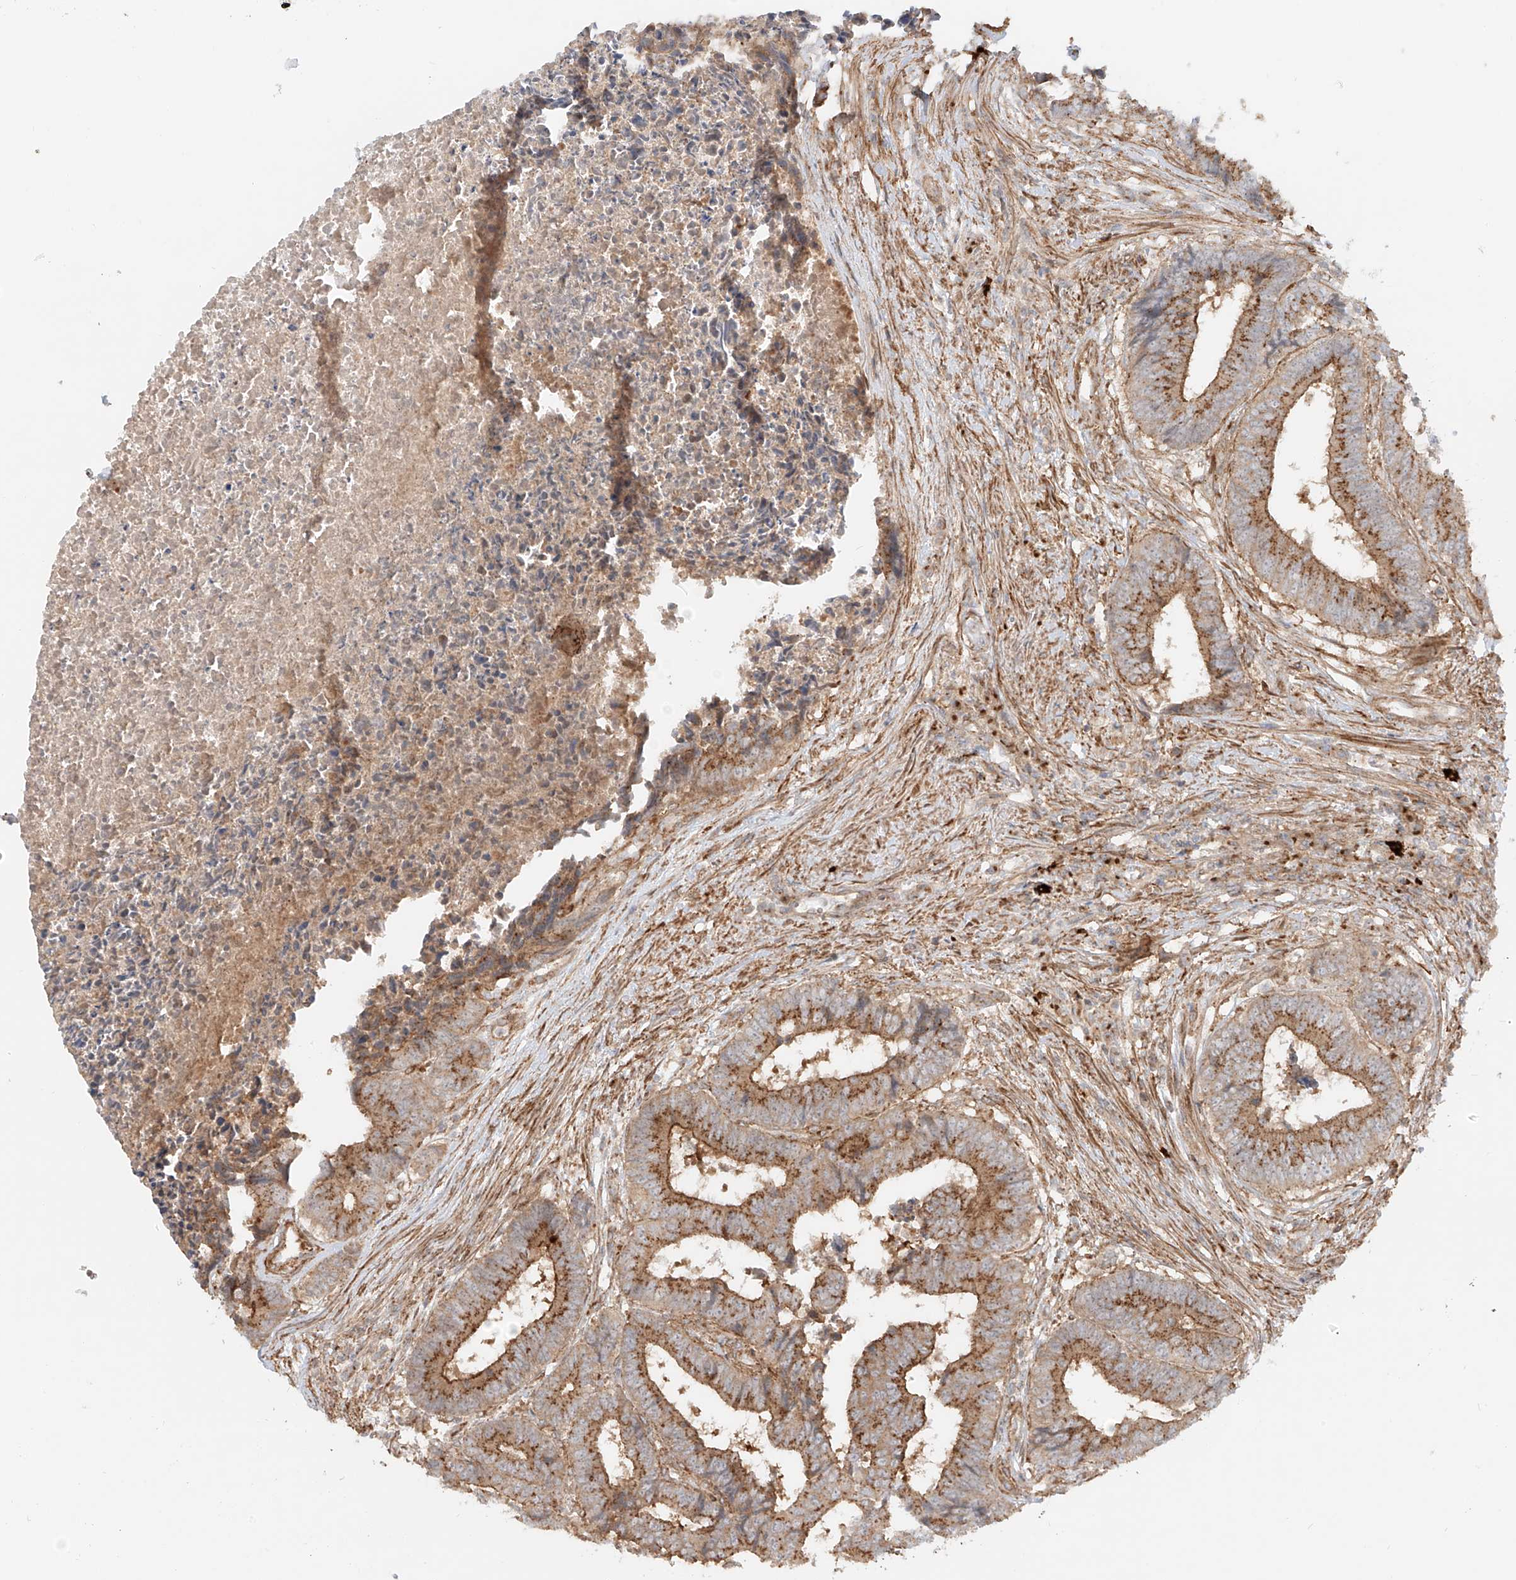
{"staining": {"intensity": "moderate", "quantity": ">75%", "location": "cytoplasmic/membranous"}, "tissue": "colorectal cancer", "cell_type": "Tumor cells", "image_type": "cancer", "snomed": [{"axis": "morphology", "description": "Adenocarcinoma, NOS"}, {"axis": "topography", "description": "Rectum"}], "caption": "Colorectal adenocarcinoma stained with a protein marker shows moderate staining in tumor cells.", "gene": "ZNF287", "patient": {"sex": "male", "age": 84}}